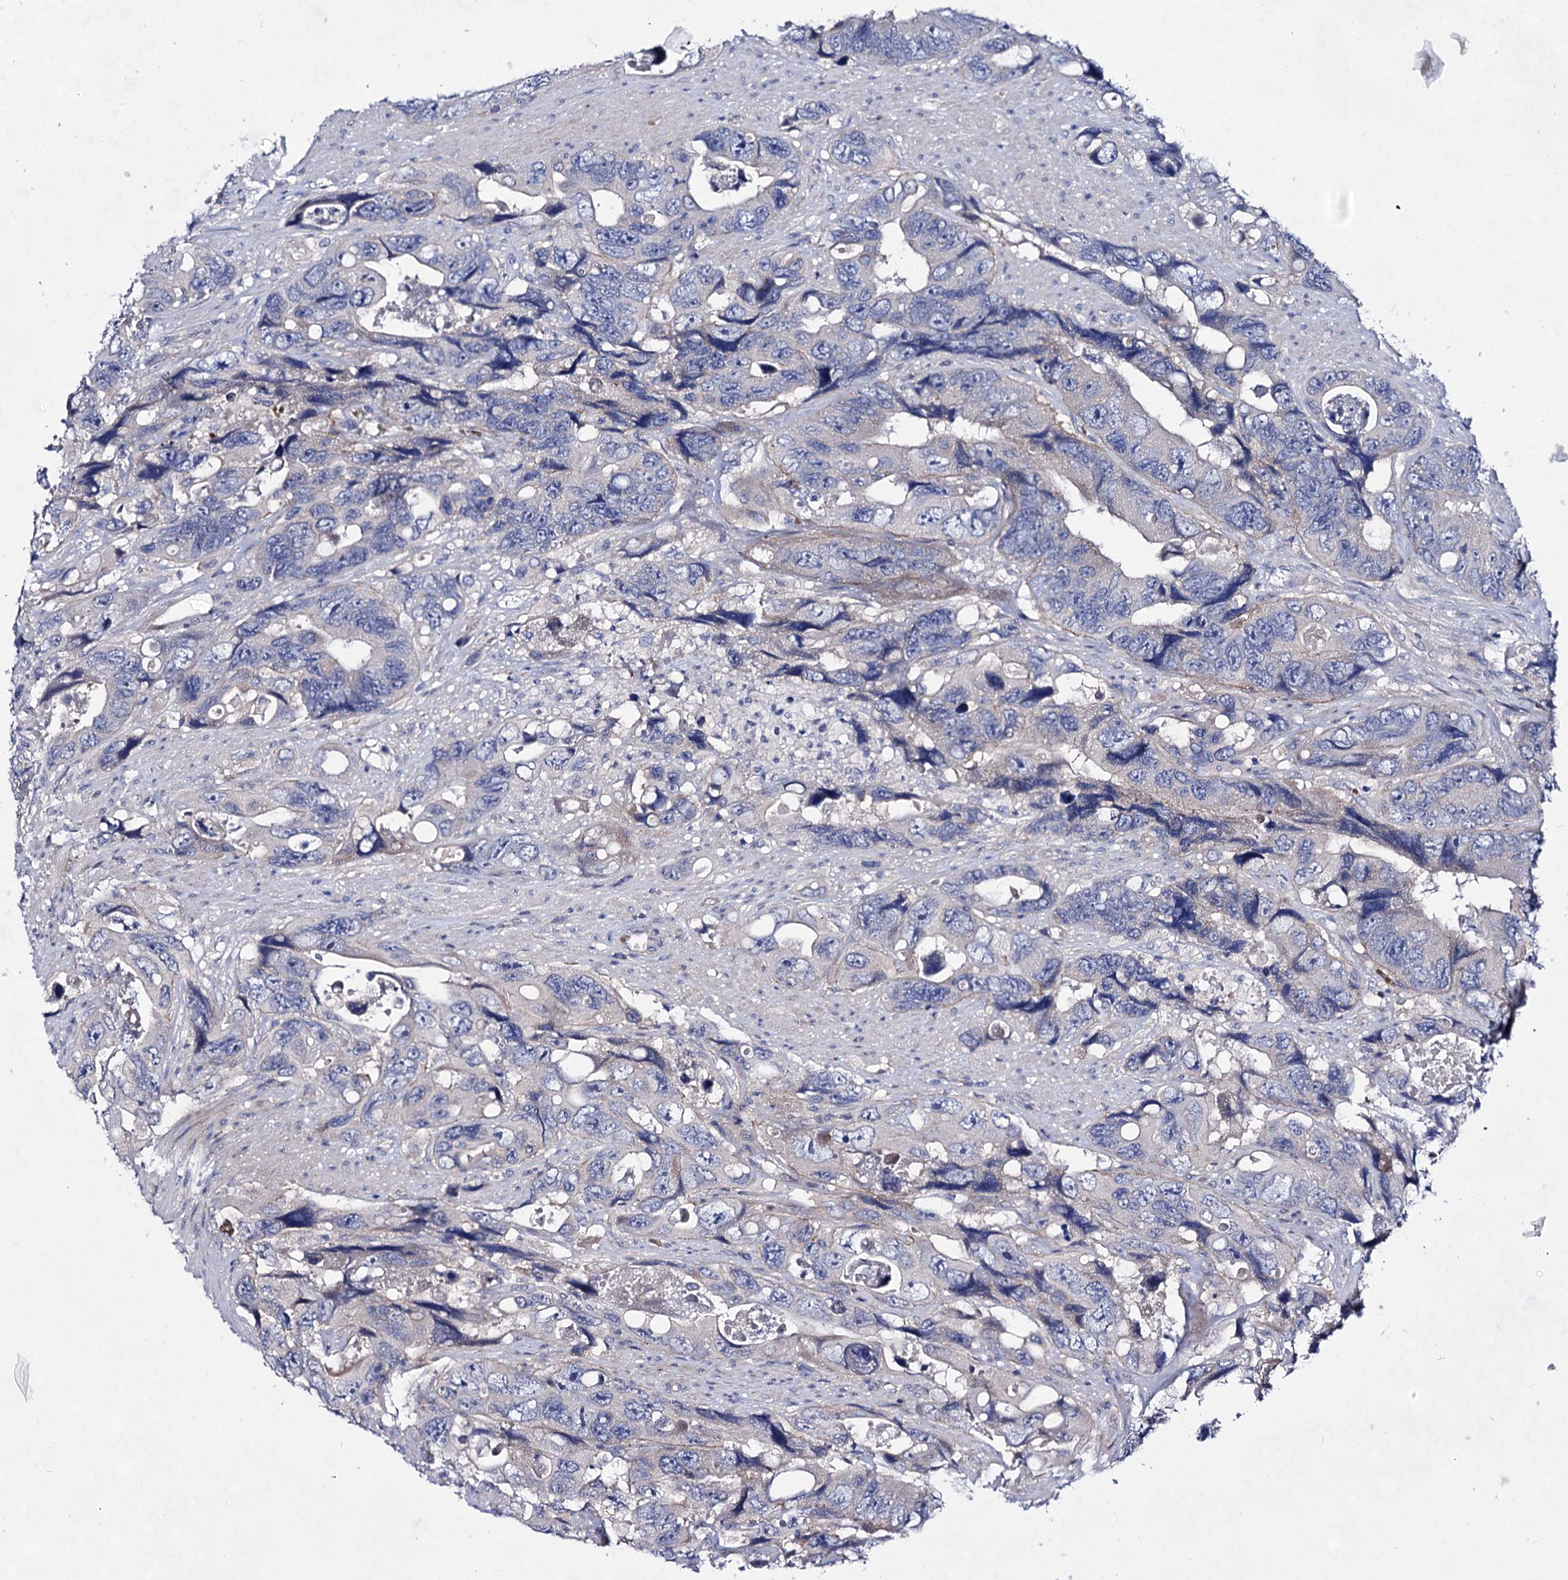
{"staining": {"intensity": "negative", "quantity": "none", "location": "none"}, "tissue": "colorectal cancer", "cell_type": "Tumor cells", "image_type": "cancer", "snomed": [{"axis": "morphology", "description": "Adenocarcinoma, NOS"}, {"axis": "topography", "description": "Rectum"}], "caption": "Human adenocarcinoma (colorectal) stained for a protein using IHC demonstrates no staining in tumor cells.", "gene": "PLIN1", "patient": {"sex": "male", "age": 57}}